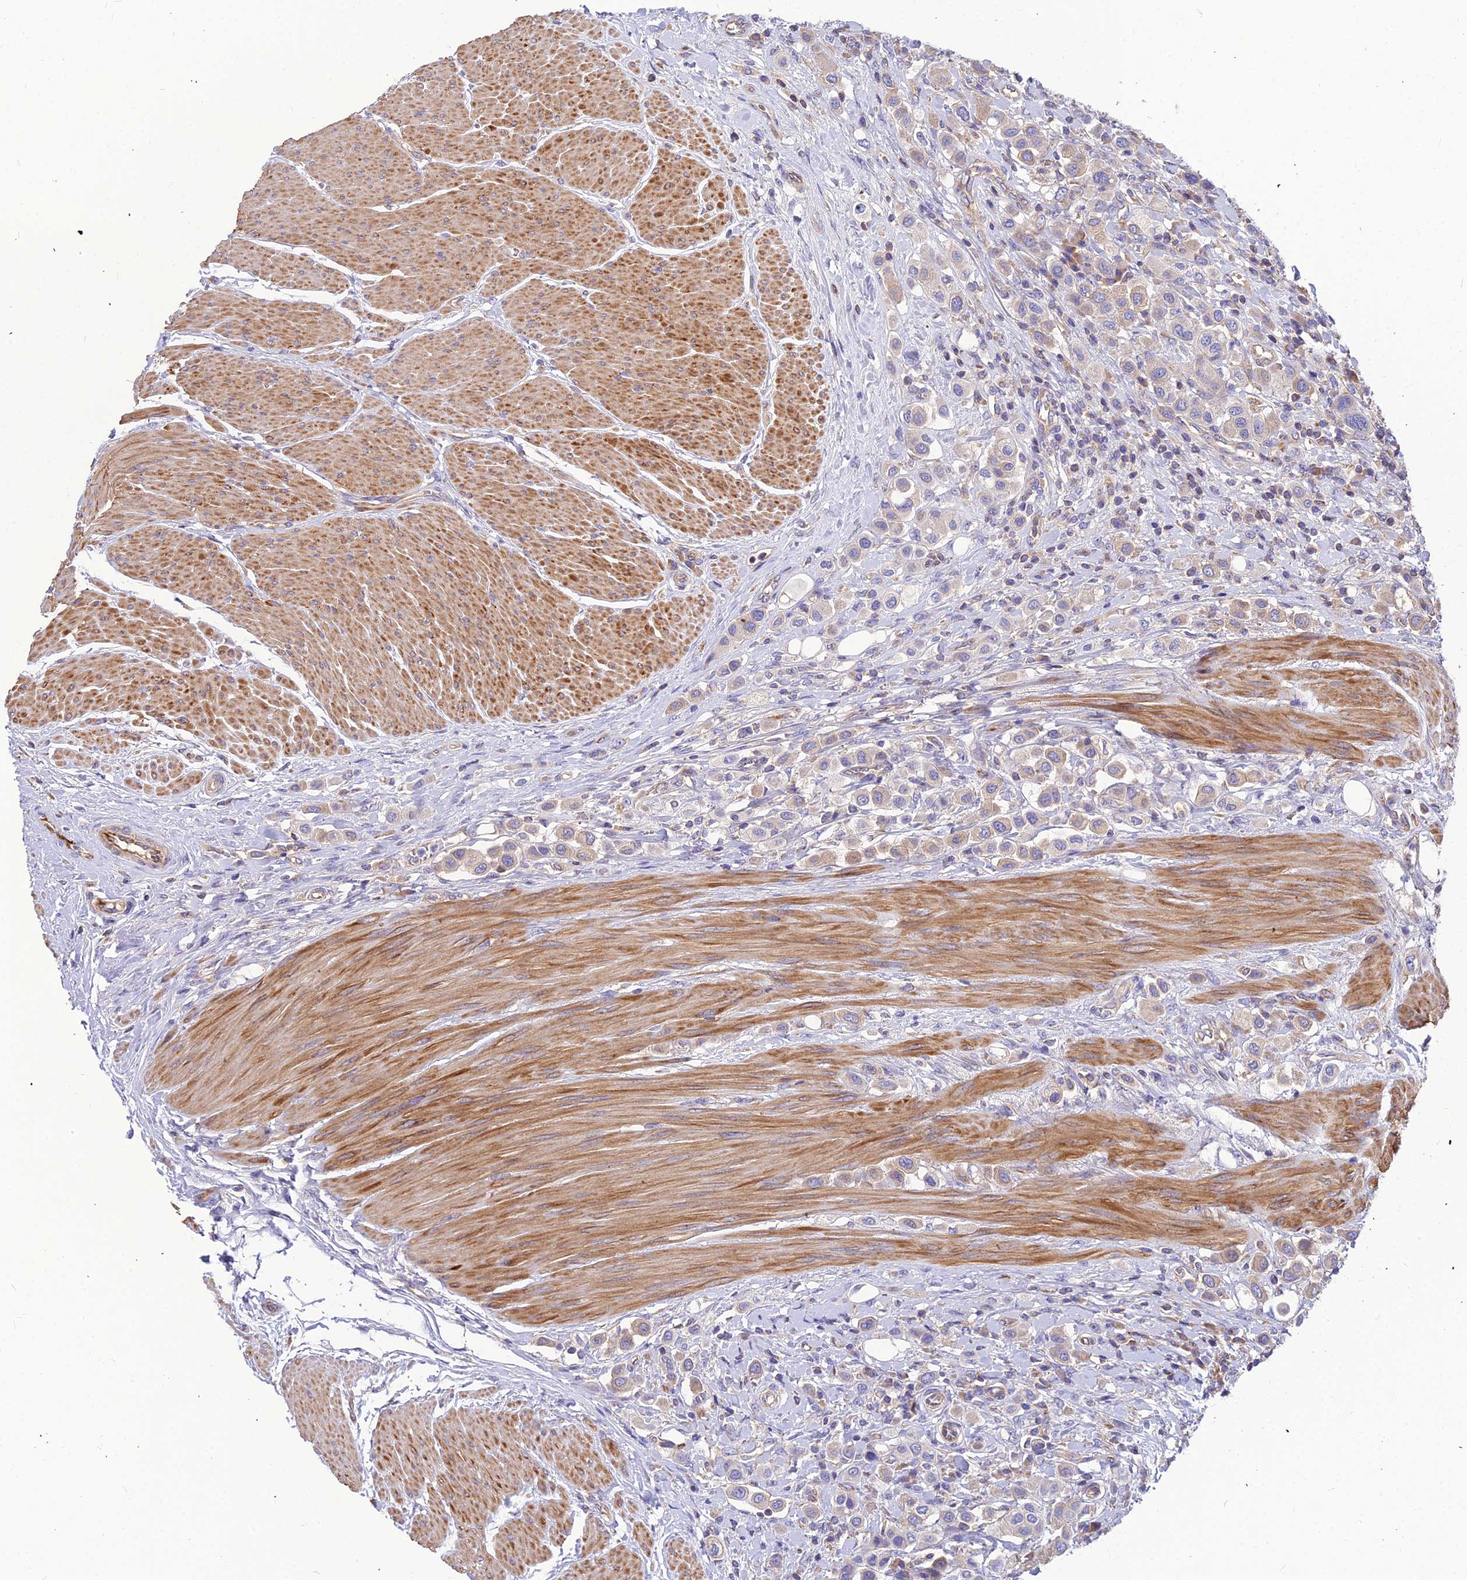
{"staining": {"intensity": "negative", "quantity": "none", "location": "none"}, "tissue": "urothelial cancer", "cell_type": "Tumor cells", "image_type": "cancer", "snomed": [{"axis": "morphology", "description": "Urothelial carcinoma, High grade"}, {"axis": "topography", "description": "Urinary bladder"}], "caption": "High power microscopy histopathology image of an IHC micrograph of urothelial cancer, revealing no significant expression in tumor cells.", "gene": "ASPHD1", "patient": {"sex": "male", "age": 50}}